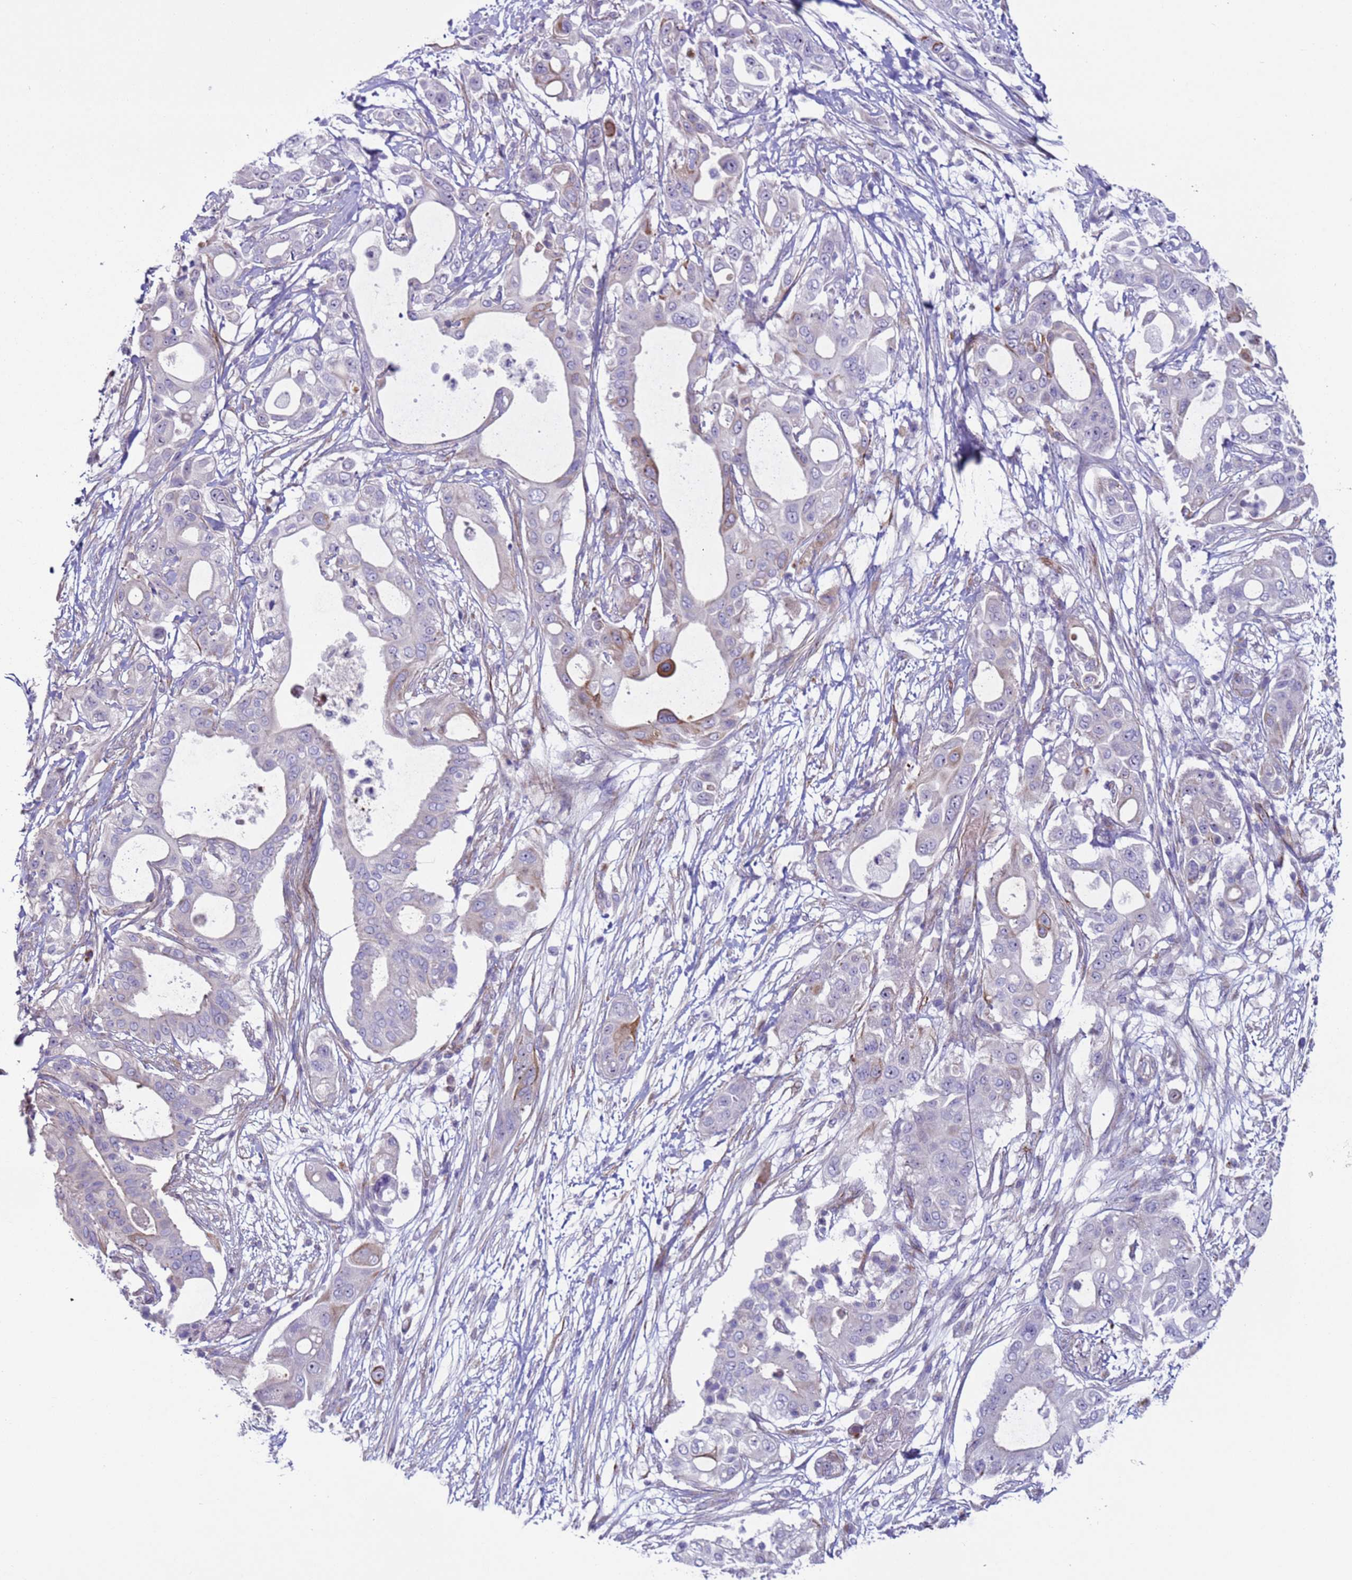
{"staining": {"intensity": "negative", "quantity": "none", "location": "none"}, "tissue": "pancreatic cancer", "cell_type": "Tumor cells", "image_type": "cancer", "snomed": [{"axis": "morphology", "description": "Adenocarcinoma, NOS"}, {"axis": "topography", "description": "Pancreas"}], "caption": "This micrograph is of adenocarcinoma (pancreatic) stained with IHC to label a protein in brown with the nuclei are counter-stained blue. There is no positivity in tumor cells.", "gene": "HEATR1", "patient": {"sex": "male", "age": 68}}